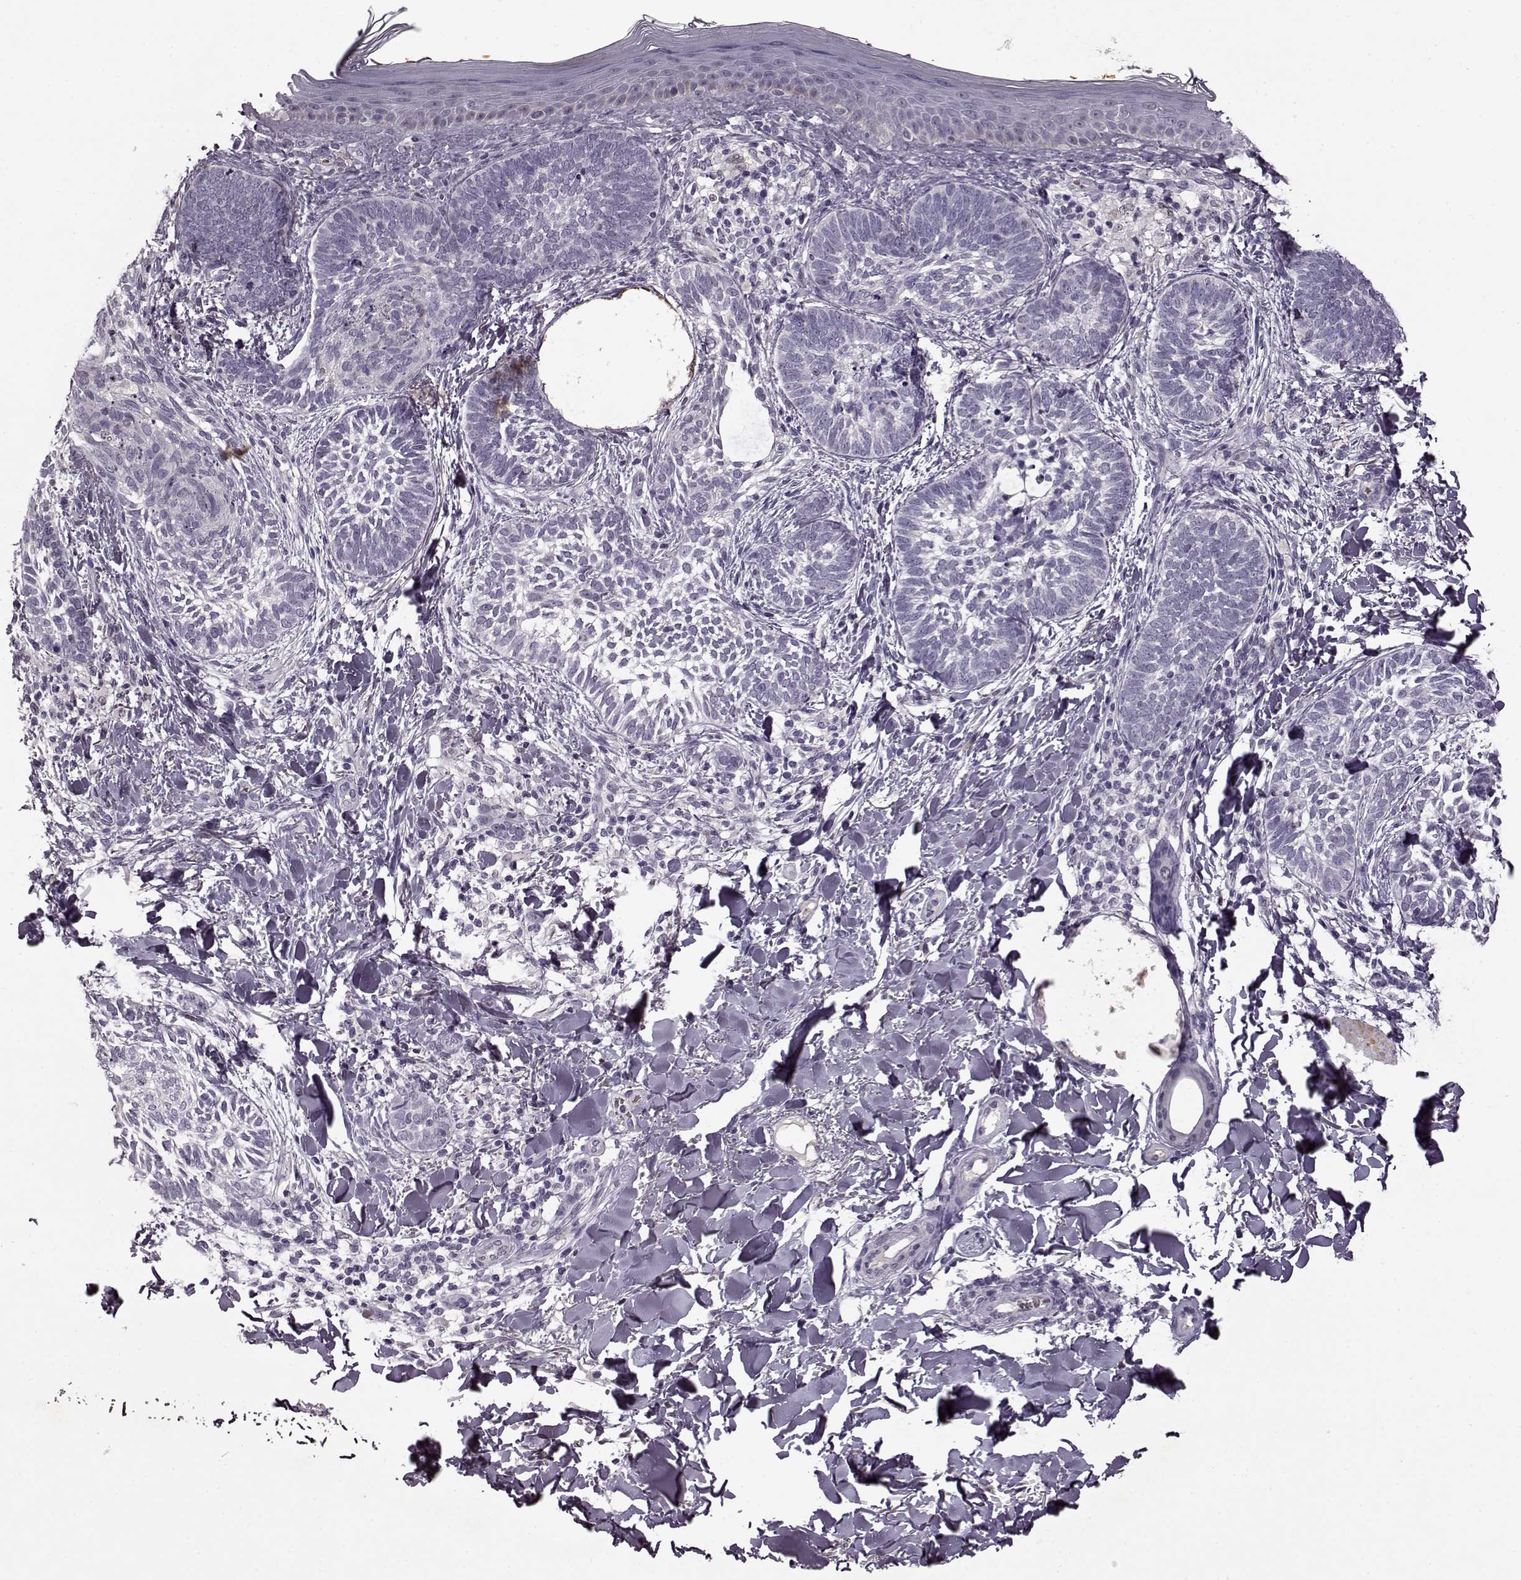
{"staining": {"intensity": "negative", "quantity": "none", "location": "none"}, "tissue": "skin cancer", "cell_type": "Tumor cells", "image_type": "cancer", "snomed": [{"axis": "morphology", "description": "Normal tissue, NOS"}, {"axis": "morphology", "description": "Basal cell carcinoma"}, {"axis": "topography", "description": "Skin"}], "caption": "The histopathology image shows no significant positivity in tumor cells of skin cancer (basal cell carcinoma).", "gene": "CNGA3", "patient": {"sex": "male", "age": 46}}